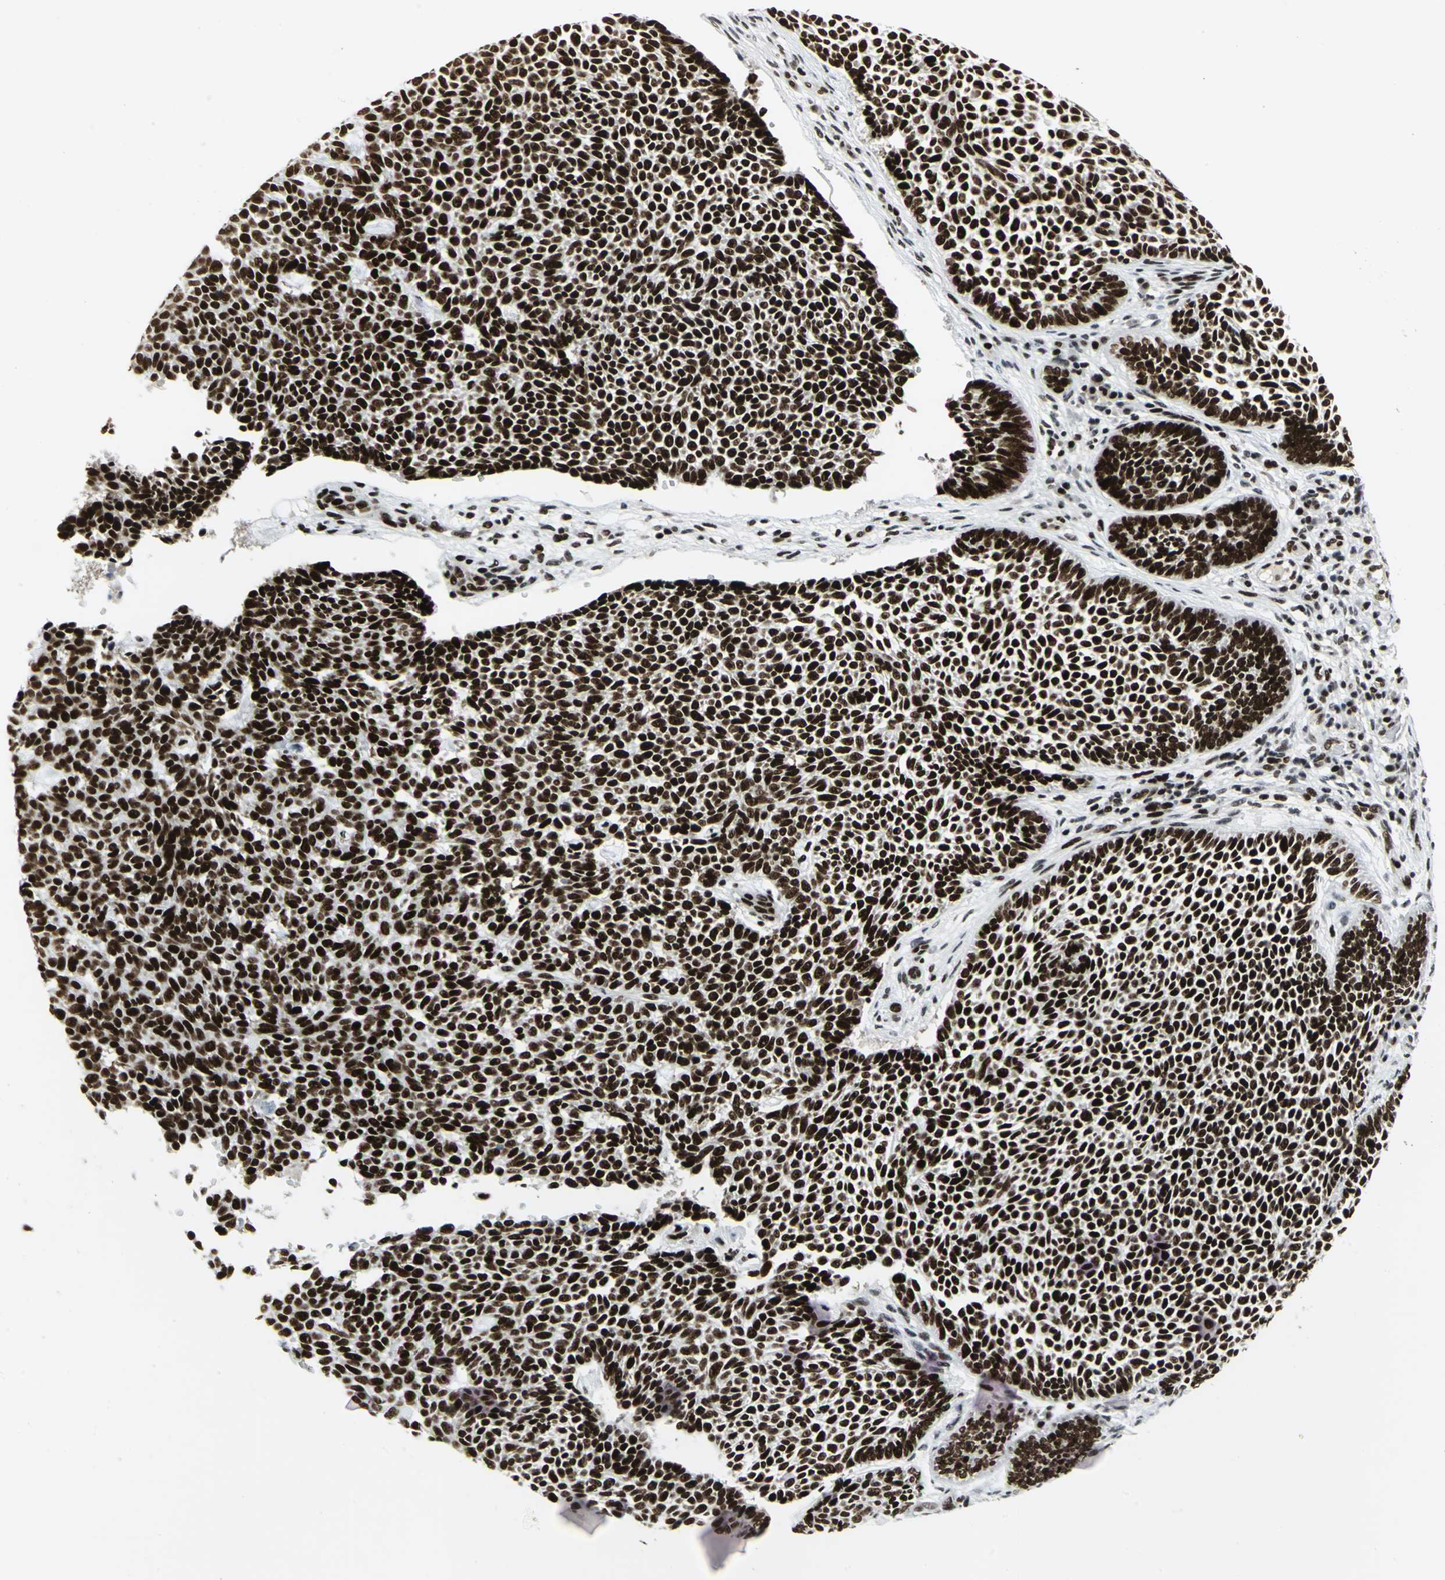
{"staining": {"intensity": "strong", "quantity": ">75%", "location": "nuclear"}, "tissue": "skin cancer", "cell_type": "Tumor cells", "image_type": "cancer", "snomed": [{"axis": "morphology", "description": "Normal tissue, NOS"}, {"axis": "morphology", "description": "Basal cell carcinoma"}, {"axis": "topography", "description": "Skin"}], "caption": "Immunohistochemistry of human skin cancer exhibits high levels of strong nuclear staining in about >75% of tumor cells.", "gene": "SMARCA4", "patient": {"sex": "male", "age": 87}}